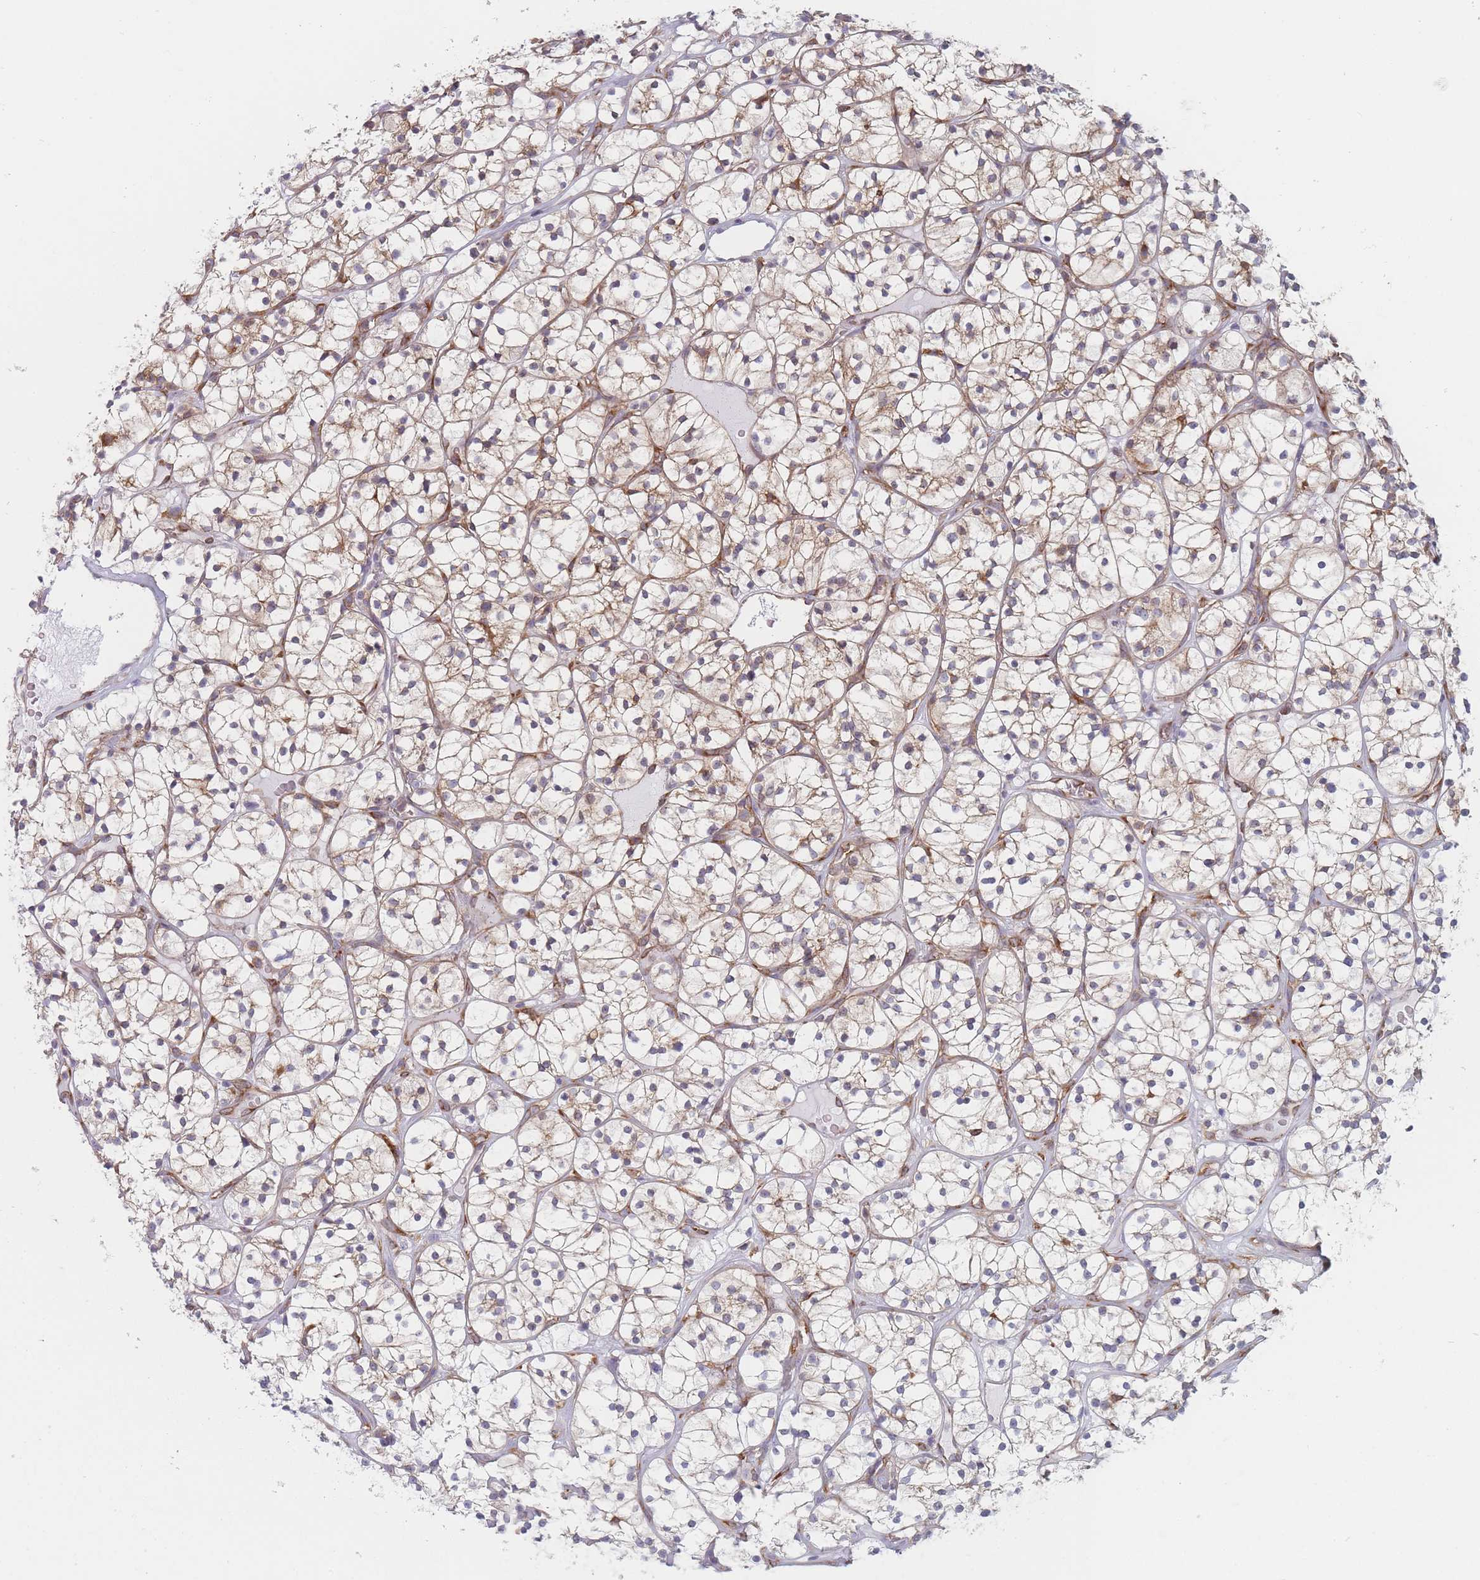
{"staining": {"intensity": "negative", "quantity": "none", "location": "none"}, "tissue": "renal cancer", "cell_type": "Tumor cells", "image_type": "cancer", "snomed": [{"axis": "morphology", "description": "Adenocarcinoma, NOS"}, {"axis": "topography", "description": "Kidney"}], "caption": "The immunohistochemistry (IHC) photomicrograph has no significant staining in tumor cells of renal adenocarcinoma tissue.", "gene": "MAP1S", "patient": {"sex": "female", "age": 64}}